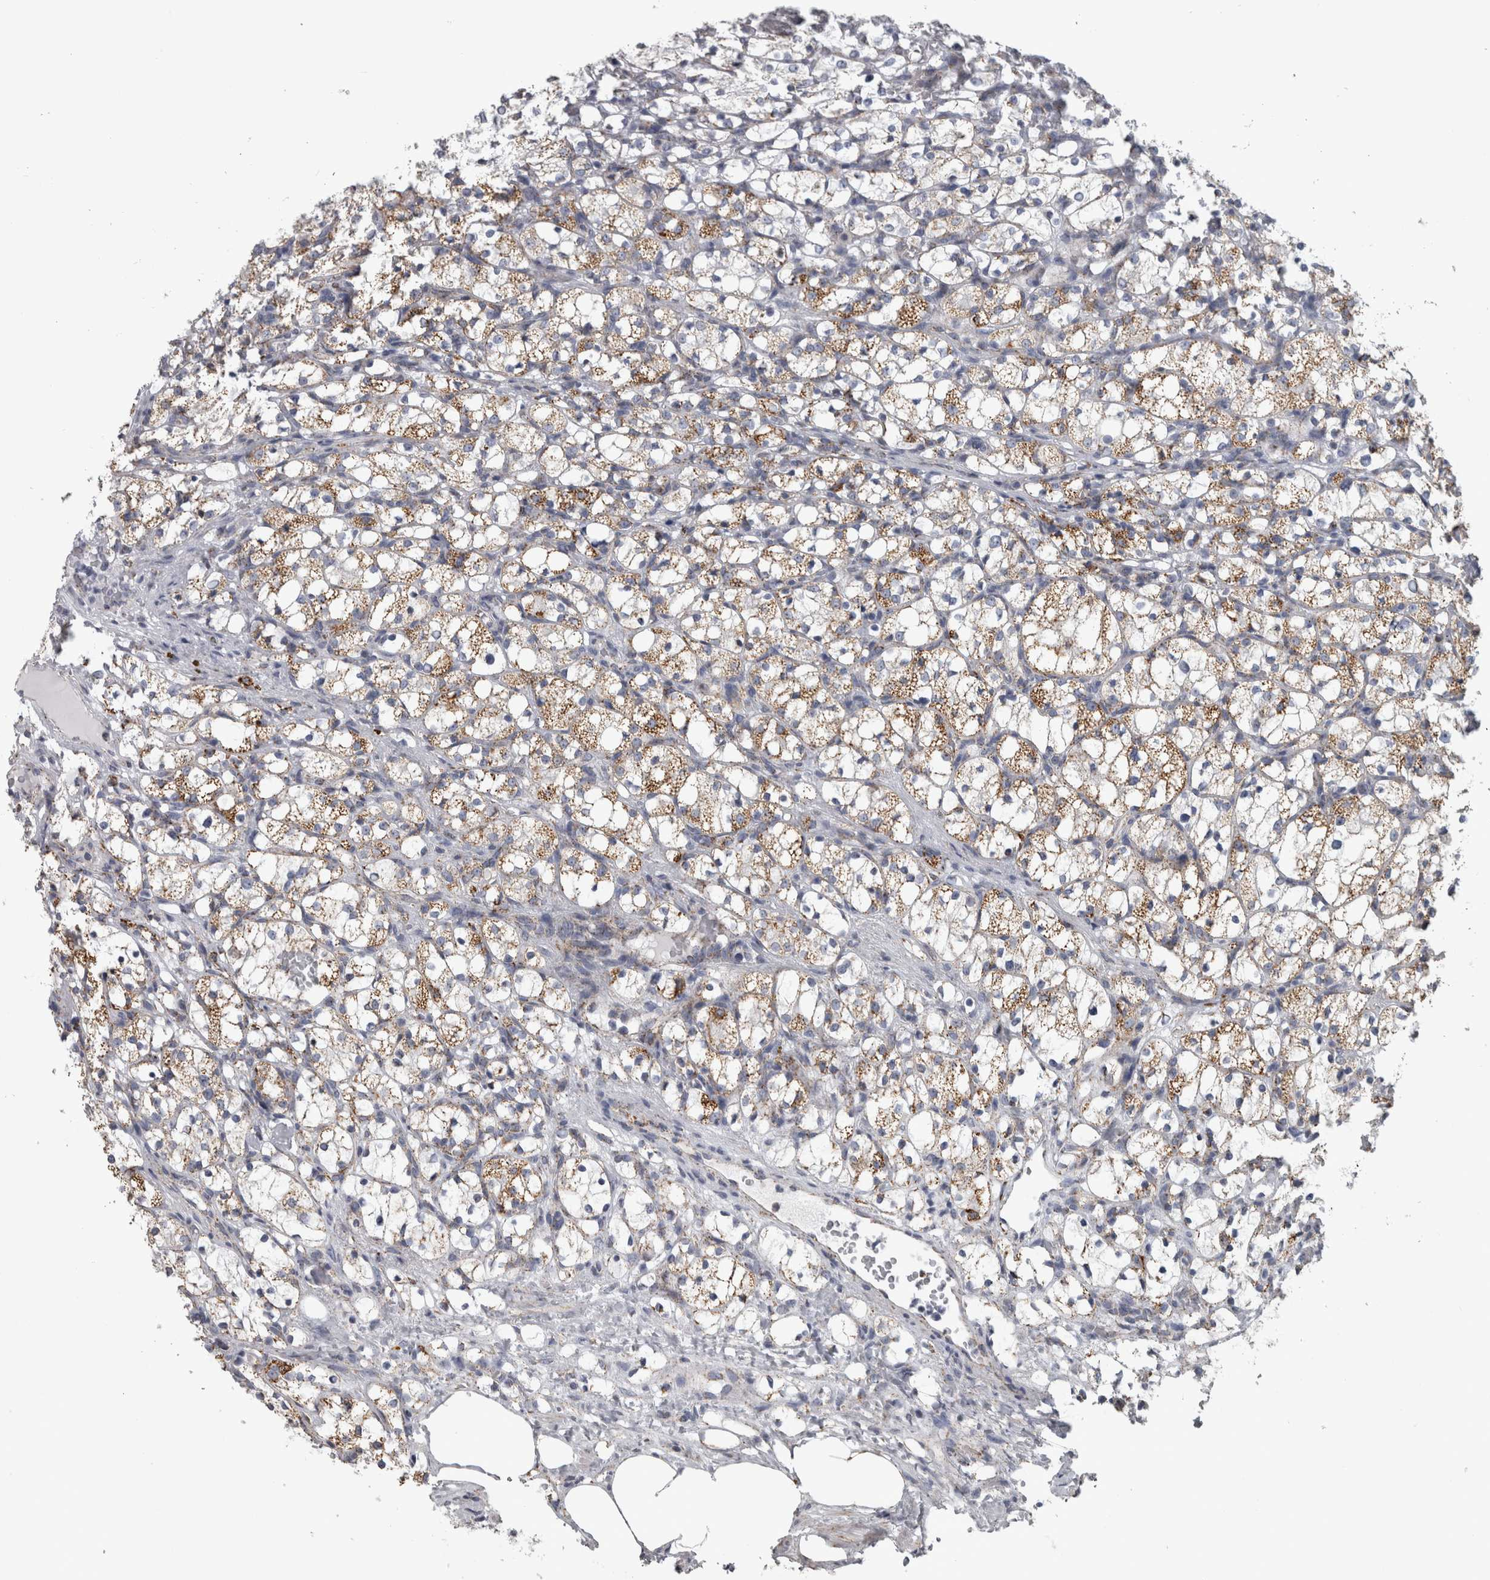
{"staining": {"intensity": "moderate", "quantity": ">75%", "location": "cytoplasmic/membranous"}, "tissue": "renal cancer", "cell_type": "Tumor cells", "image_type": "cancer", "snomed": [{"axis": "morphology", "description": "Adenocarcinoma, NOS"}, {"axis": "topography", "description": "Kidney"}], "caption": "Brown immunohistochemical staining in renal adenocarcinoma displays moderate cytoplasmic/membranous staining in about >75% of tumor cells.", "gene": "DBT", "patient": {"sex": "female", "age": 69}}